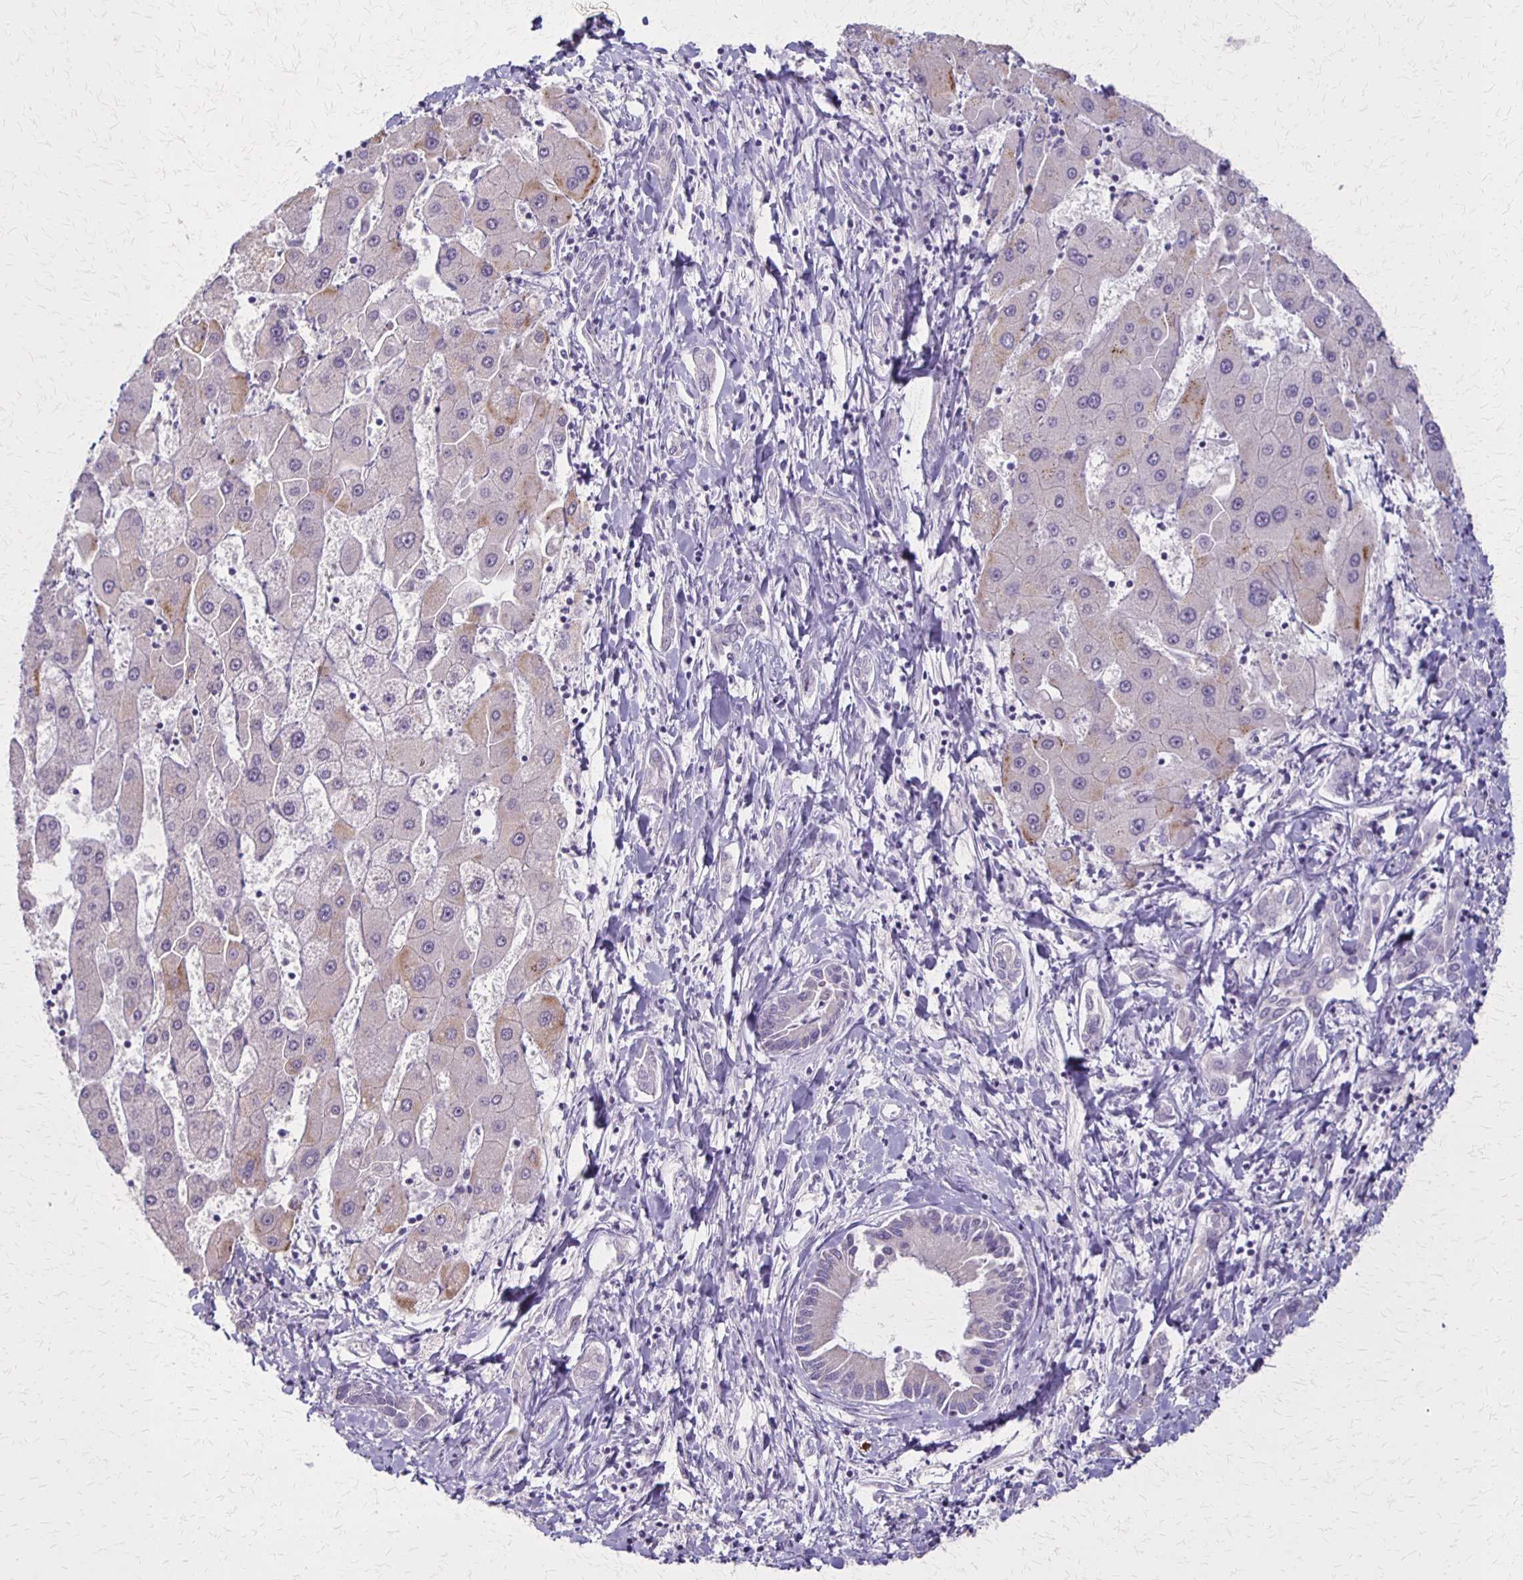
{"staining": {"intensity": "negative", "quantity": "none", "location": "none"}, "tissue": "liver cancer", "cell_type": "Tumor cells", "image_type": "cancer", "snomed": [{"axis": "morphology", "description": "Cholangiocarcinoma"}, {"axis": "topography", "description": "Liver"}], "caption": "Photomicrograph shows no protein positivity in tumor cells of liver cancer (cholangiocarcinoma) tissue.", "gene": "SLC35E2B", "patient": {"sex": "male", "age": 66}}